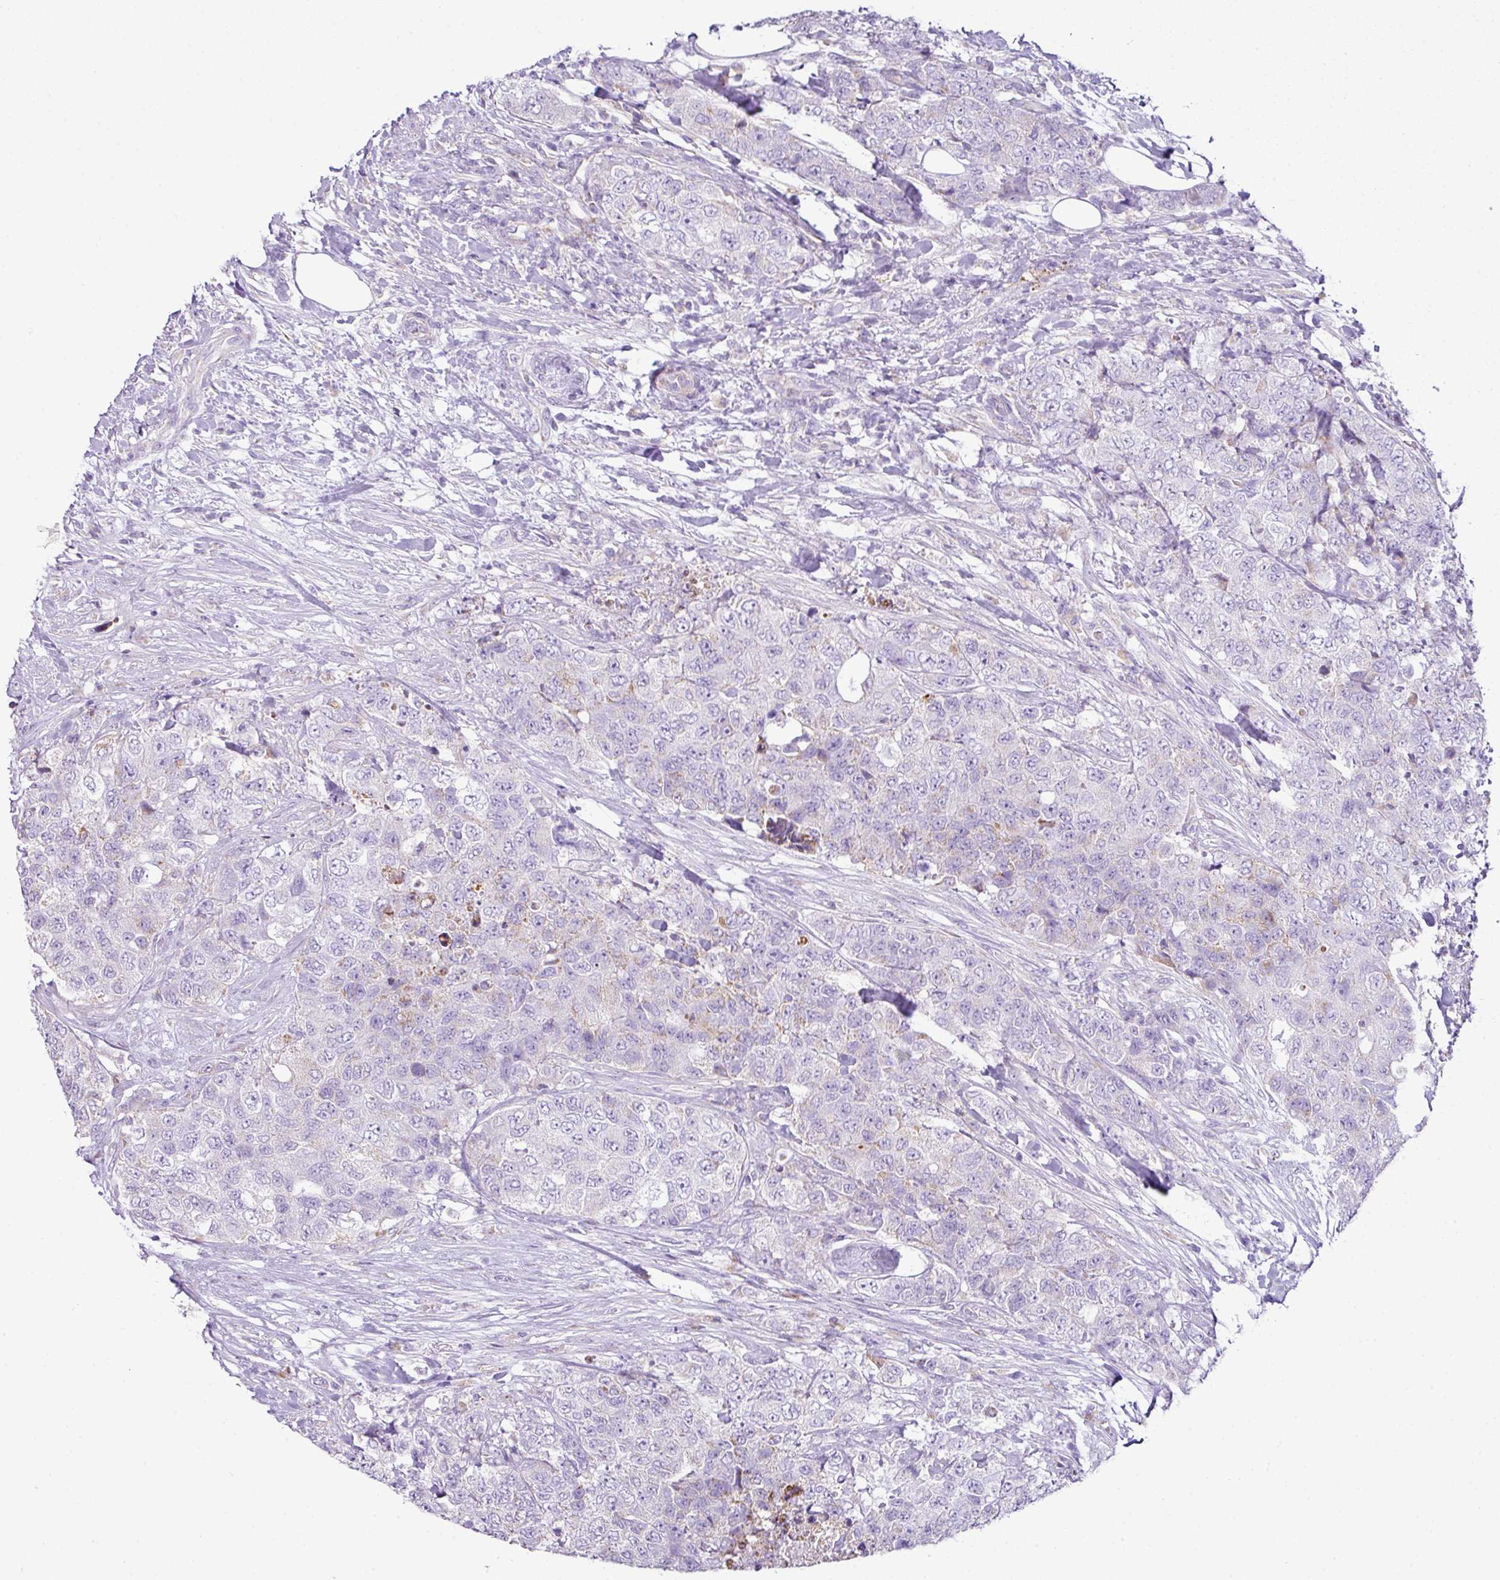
{"staining": {"intensity": "weak", "quantity": "<25%", "location": "cytoplasmic/membranous"}, "tissue": "urothelial cancer", "cell_type": "Tumor cells", "image_type": "cancer", "snomed": [{"axis": "morphology", "description": "Urothelial carcinoma, High grade"}, {"axis": "topography", "description": "Urinary bladder"}], "caption": "Immunohistochemistry photomicrograph of urothelial cancer stained for a protein (brown), which demonstrates no expression in tumor cells.", "gene": "PGAP4", "patient": {"sex": "female", "age": 78}}